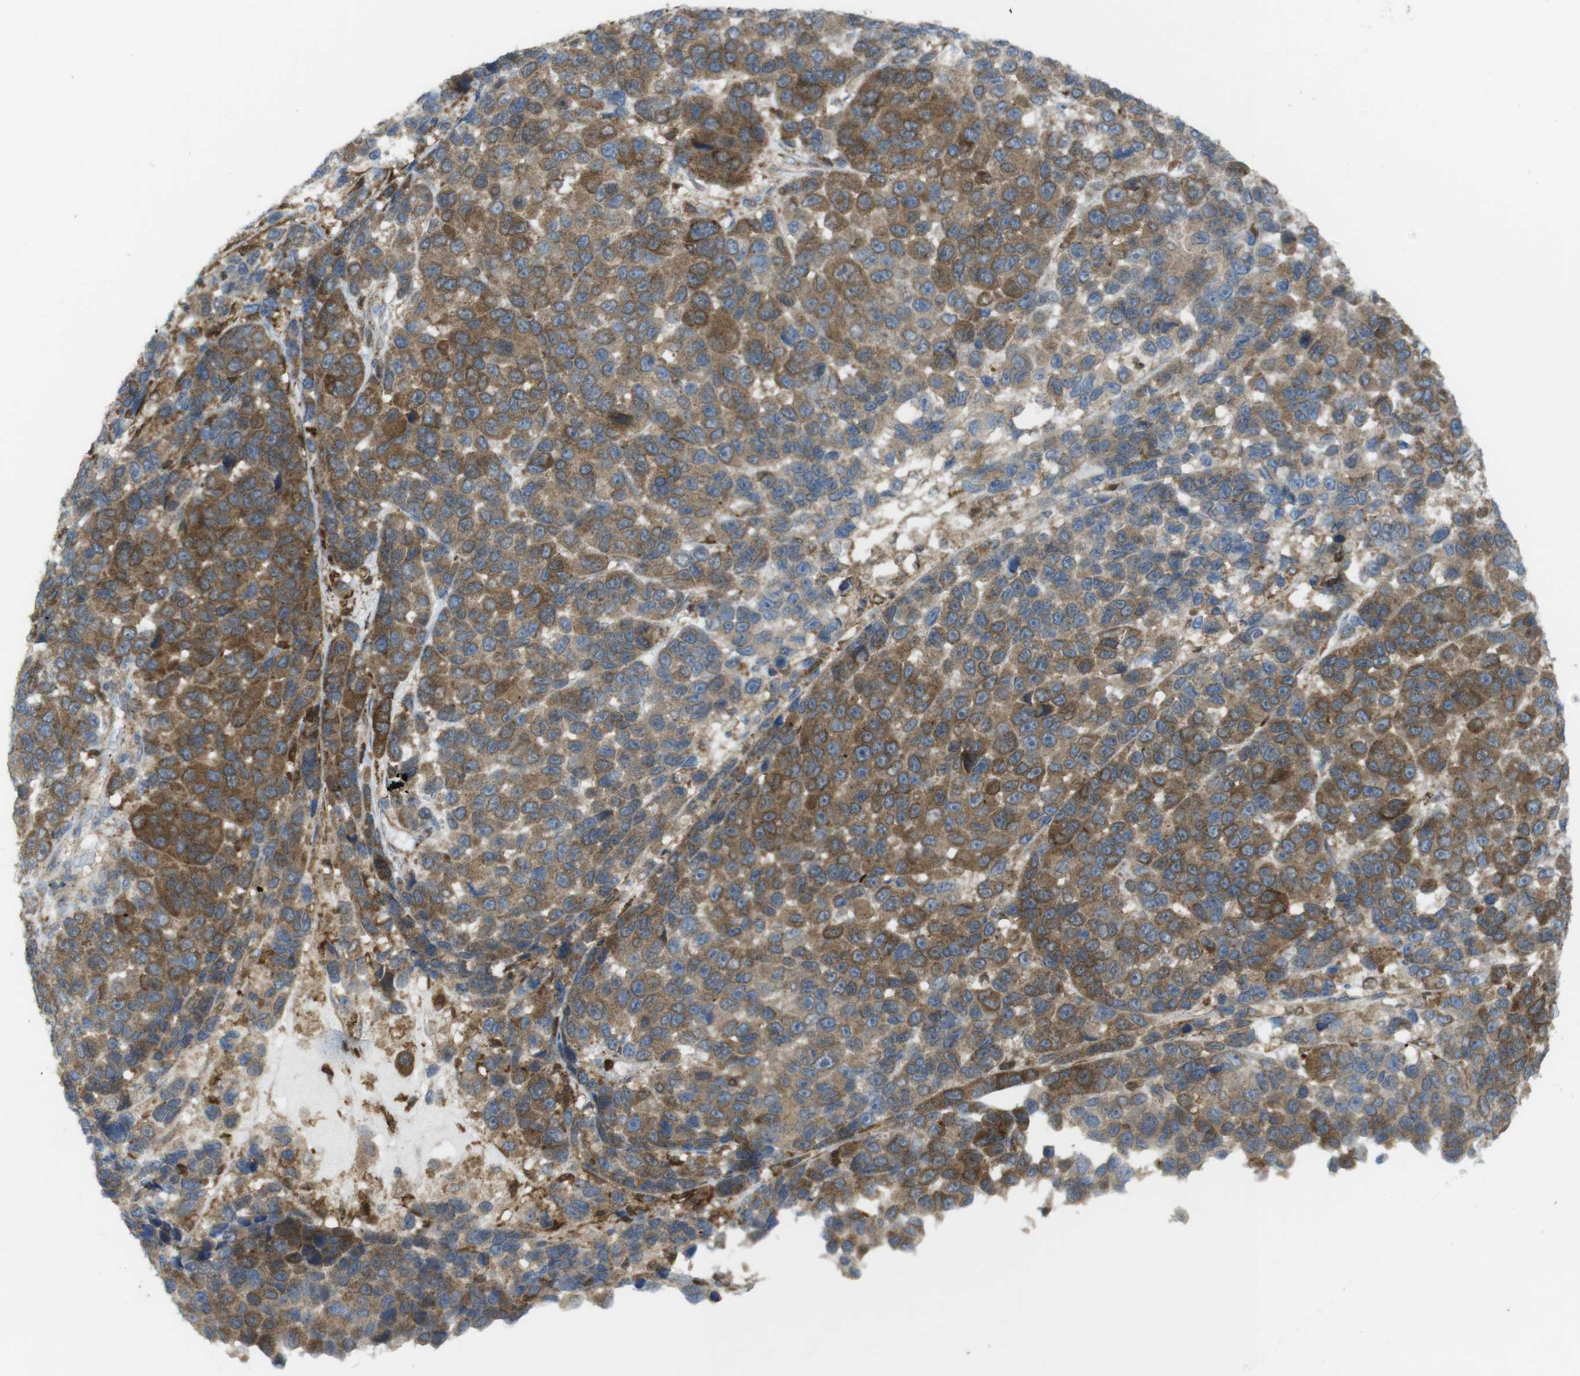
{"staining": {"intensity": "moderate", "quantity": ">75%", "location": "cytoplasmic/membranous"}, "tissue": "melanoma", "cell_type": "Tumor cells", "image_type": "cancer", "snomed": [{"axis": "morphology", "description": "Malignant melanoma, NOS"}, {"axis": "topography", "description": "Skin"}], "caption": "Immunohistochemistry (IHC) micrograph of melanoma stained for a protein (brown), which displays medium levels of moderate cytoplasmic/membranous expression in about >75% of tumor cells.", "gene": "PRKCD", "patient": {"sex": "male", "age": 53}}